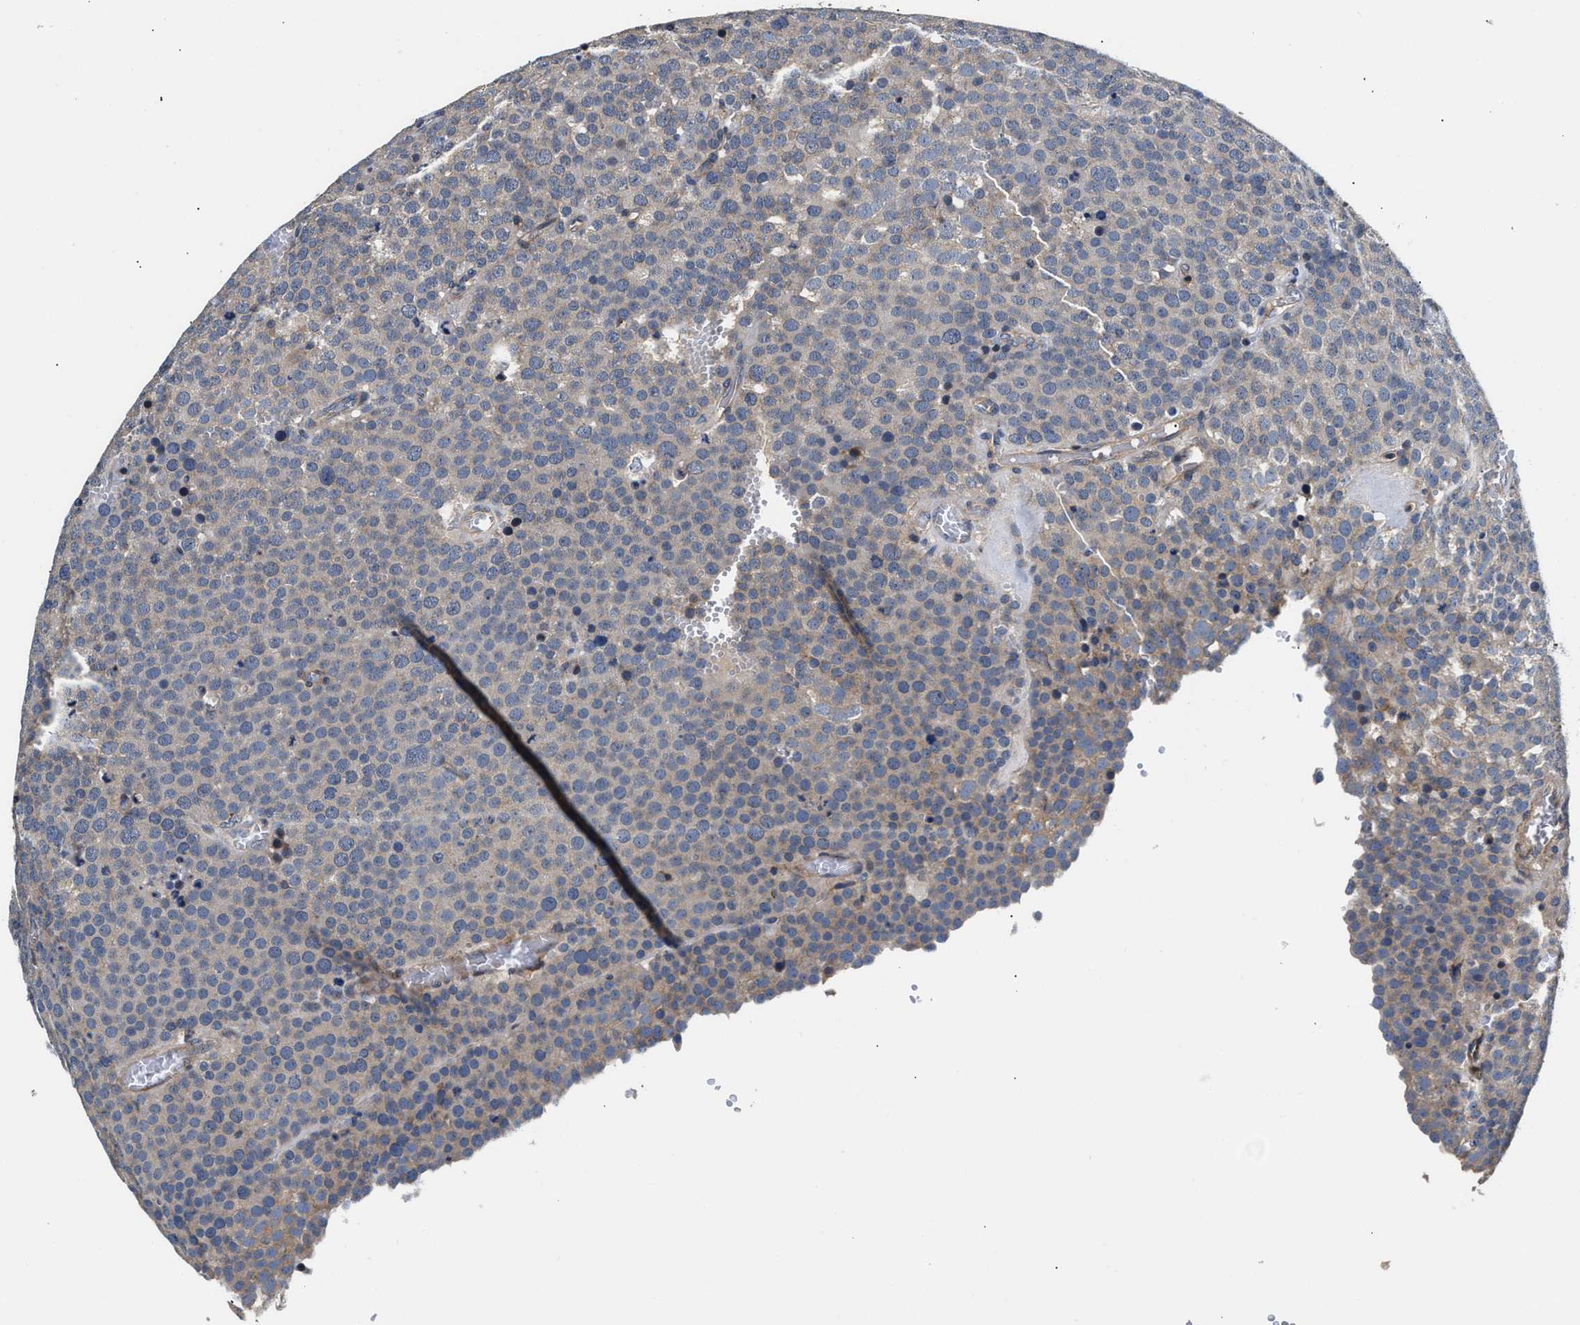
{"staining": {"intensity": "negative", "quantity": "none", "location": "none"}, "tissue": "testis cancer", "cell_type": "Tumor cells", "image_type": "cancer", "snomed": [{"axis": "morphology", "description": "Normal tissue, NOS"}, {"axis": "morphology", "description": "Seminoma, NOS"}, {"axis": "topography", "description": "Testis"}], "caption": "Immunohistochemistry of testis seminoma demonstrates no staining in tumor cells.", "gene": "TEX2", "patient": {"sex": "male", "age": 71}}